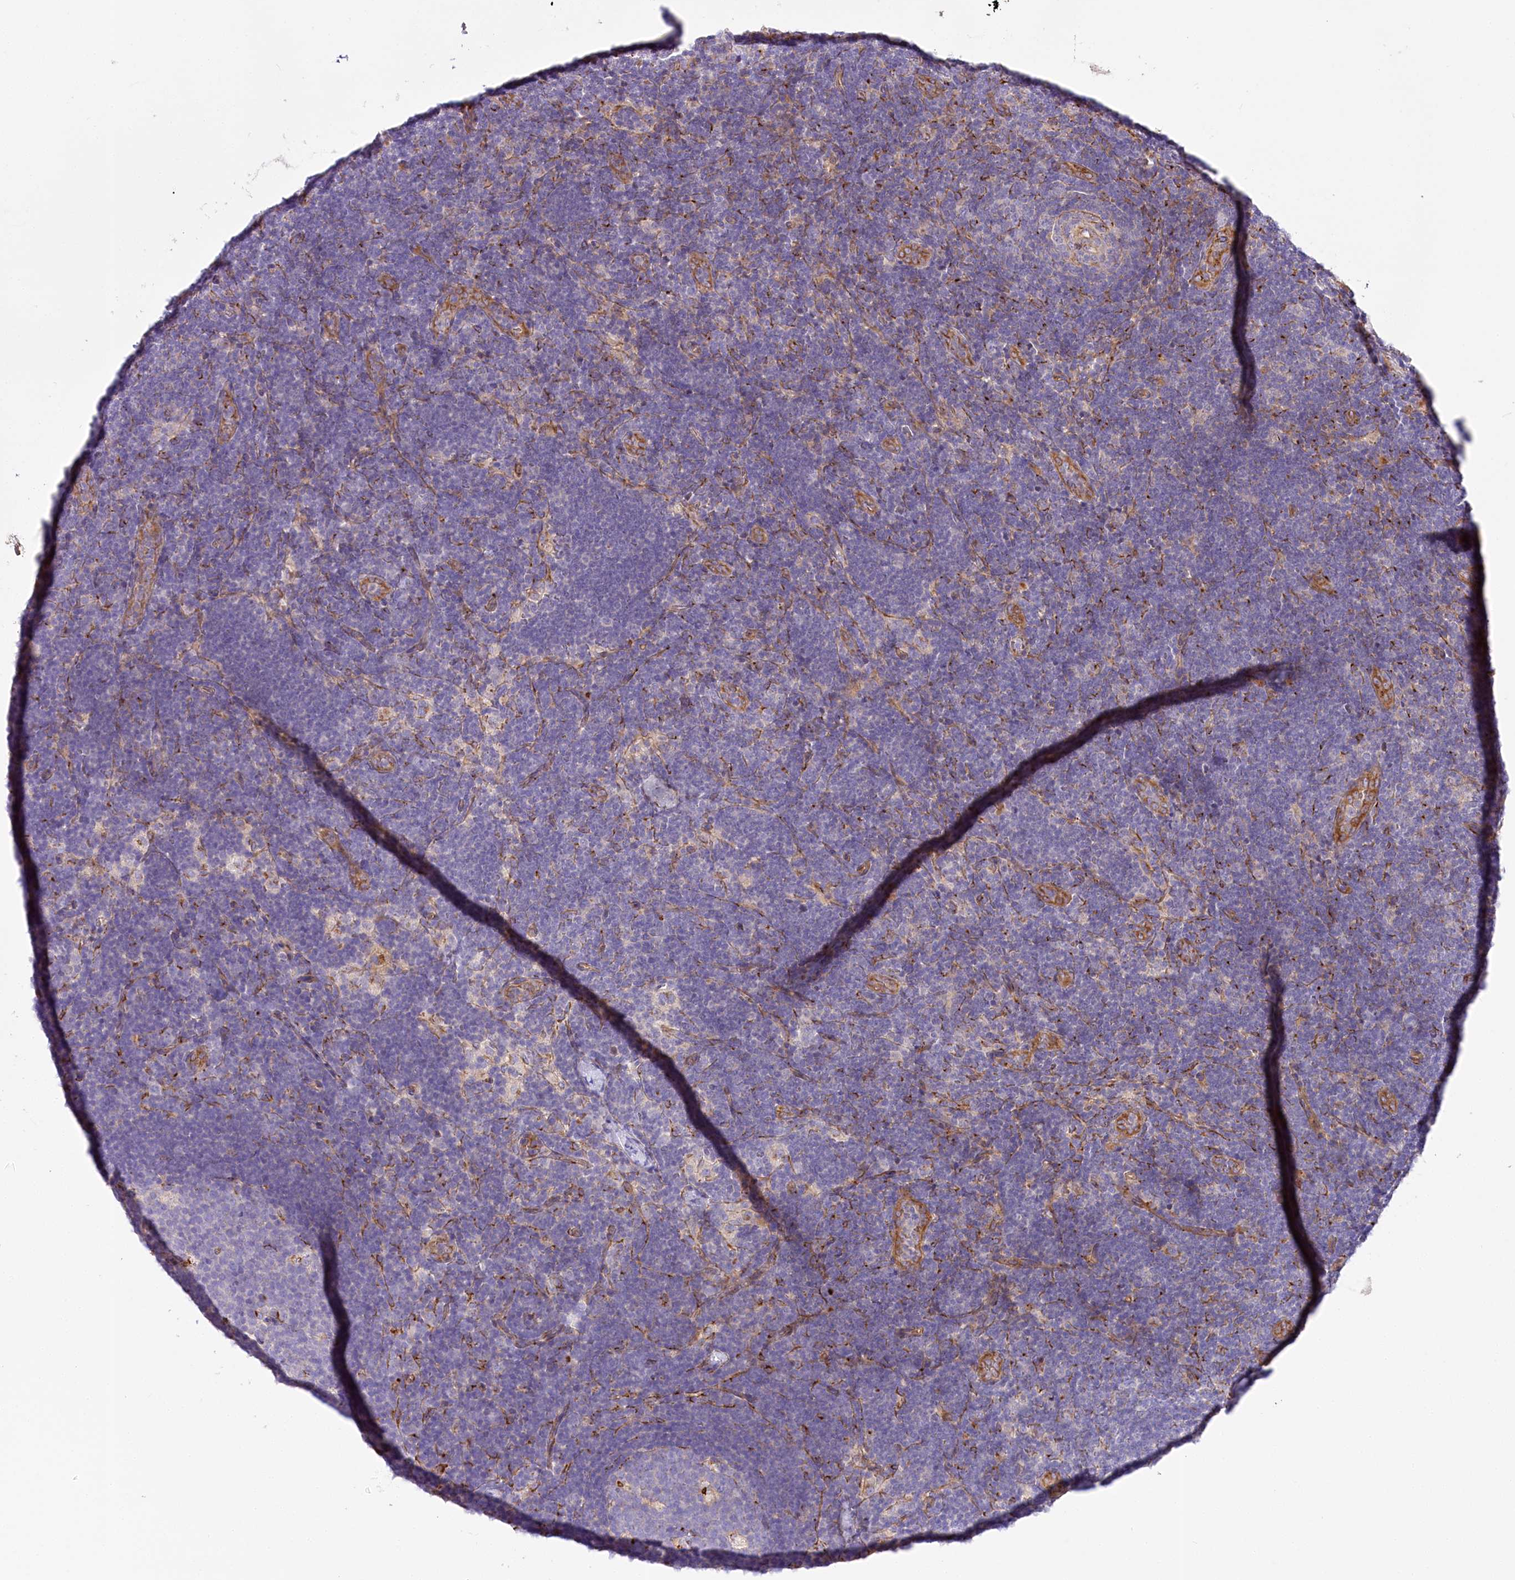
{"staining": {"intensity": "negative", "quantity": "none", "location": "none"}, "tissue": "lymph node", "cell_type": "Germinal center cells", "image_type": "normal", "snomed": [{"axis": "morphology", "description": "Normal tissue, NOS"}, {"axis": "topography", "description": "Lymph node"}], "caption": "High power microscopy histopathology image of an immunohistochemistry (IHC) histopathology image of normal lymph node, revealing no significant expression in germinal center cells.", "gene": "ABRAXAS2", "patient": {"sex": "female", "age": 22}}